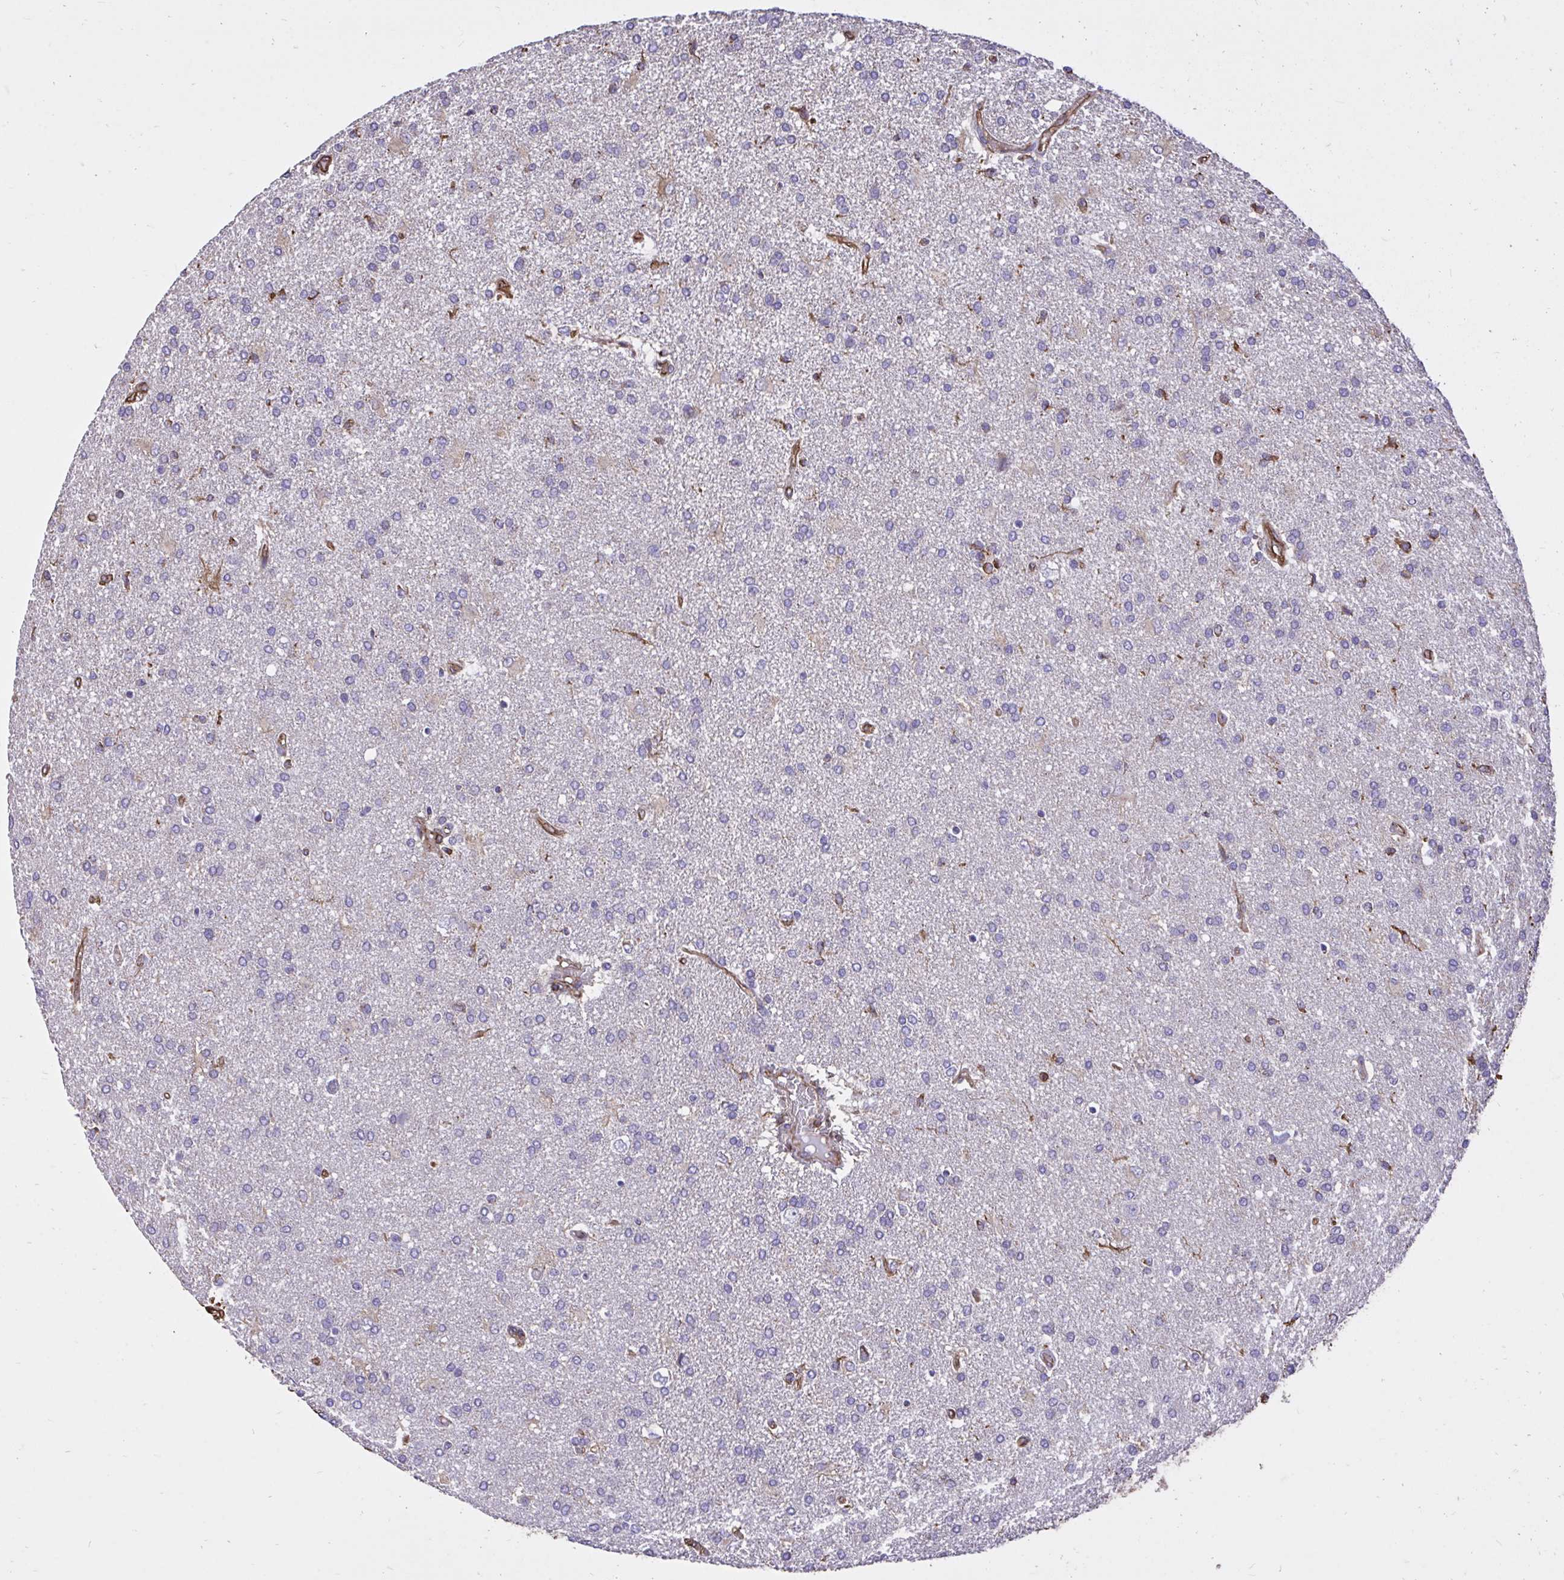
{"staining": {"intensity": "negative", "quantity": "none", "location": "none"}, "tissue": "glioma", "cell_type": "Tumor cells", "image_type": "cancer", "snomed": [{"axis": "morphology", "description": "Glioma, malignant, High grade"}, {"axis": "topography", "description": "Brain"}], "caption": "Immunohistochemistry (IHC) of human glioma shows no staining in tumor cells. Nuclei are stained in blue.", "gene": "RNF103", "patient": {"sex": "male", "age": 68}}